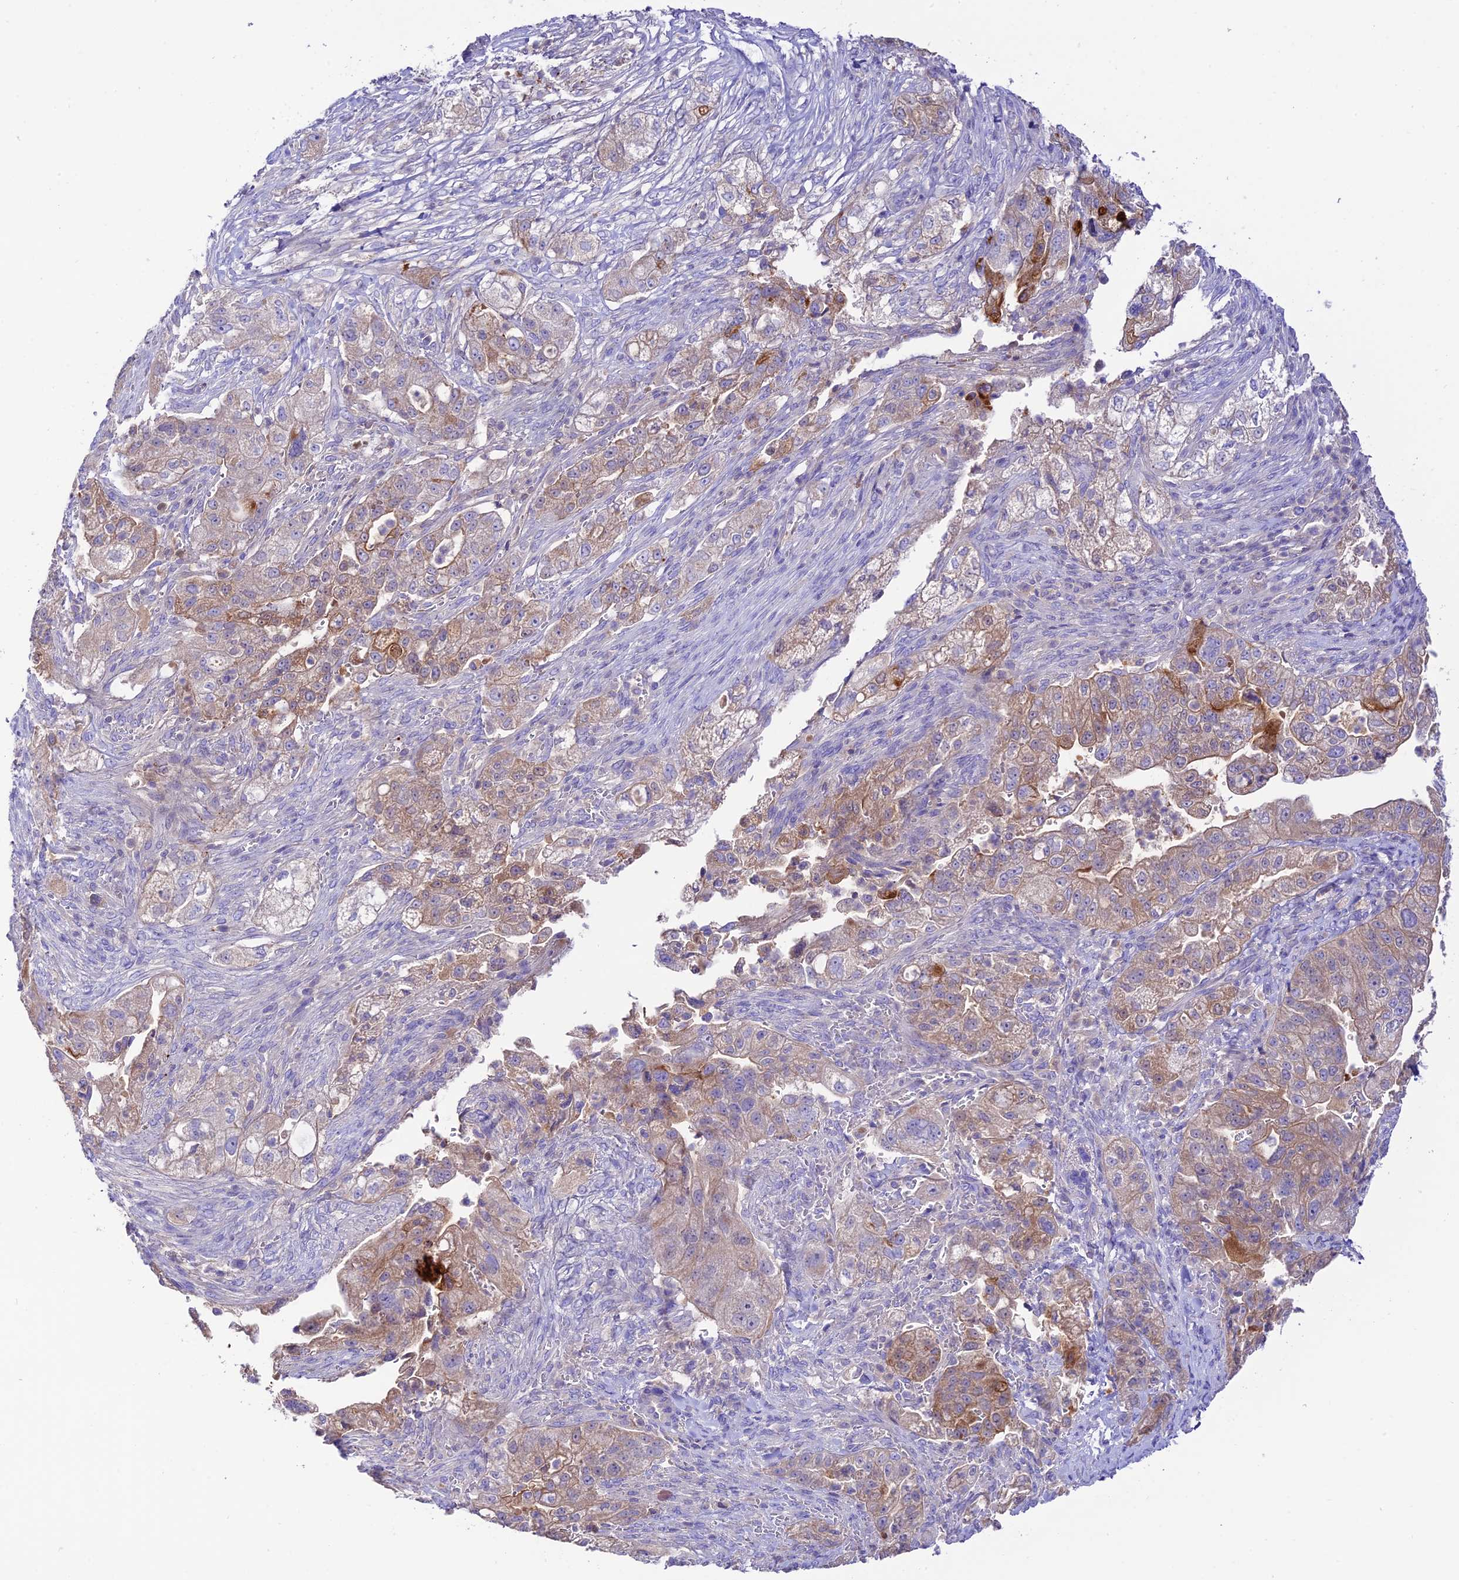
{"staining": {"intensity": "weak", "quantity": "25%-75%", "location": "cytoplasmic/membranous"}, "tissue": "pancreatic cancer", "cell_type": "Tumor cells", "image_type": "cancer", "snomed": [{"axis": "morphology", "description": "Adenocarcinoma, NOS"}, {"axis": "topography", "description": "Pancreas"}], "caption": "Approximately 25%-75% of tumor cells in pancreatic adenocarcinoma reveal weak cytoplasmic/membranous protein staining as visualized by brown immunohistochemical staining.", "gene": "NLRP9", "patient": {"sex": "female", "age": 78}}